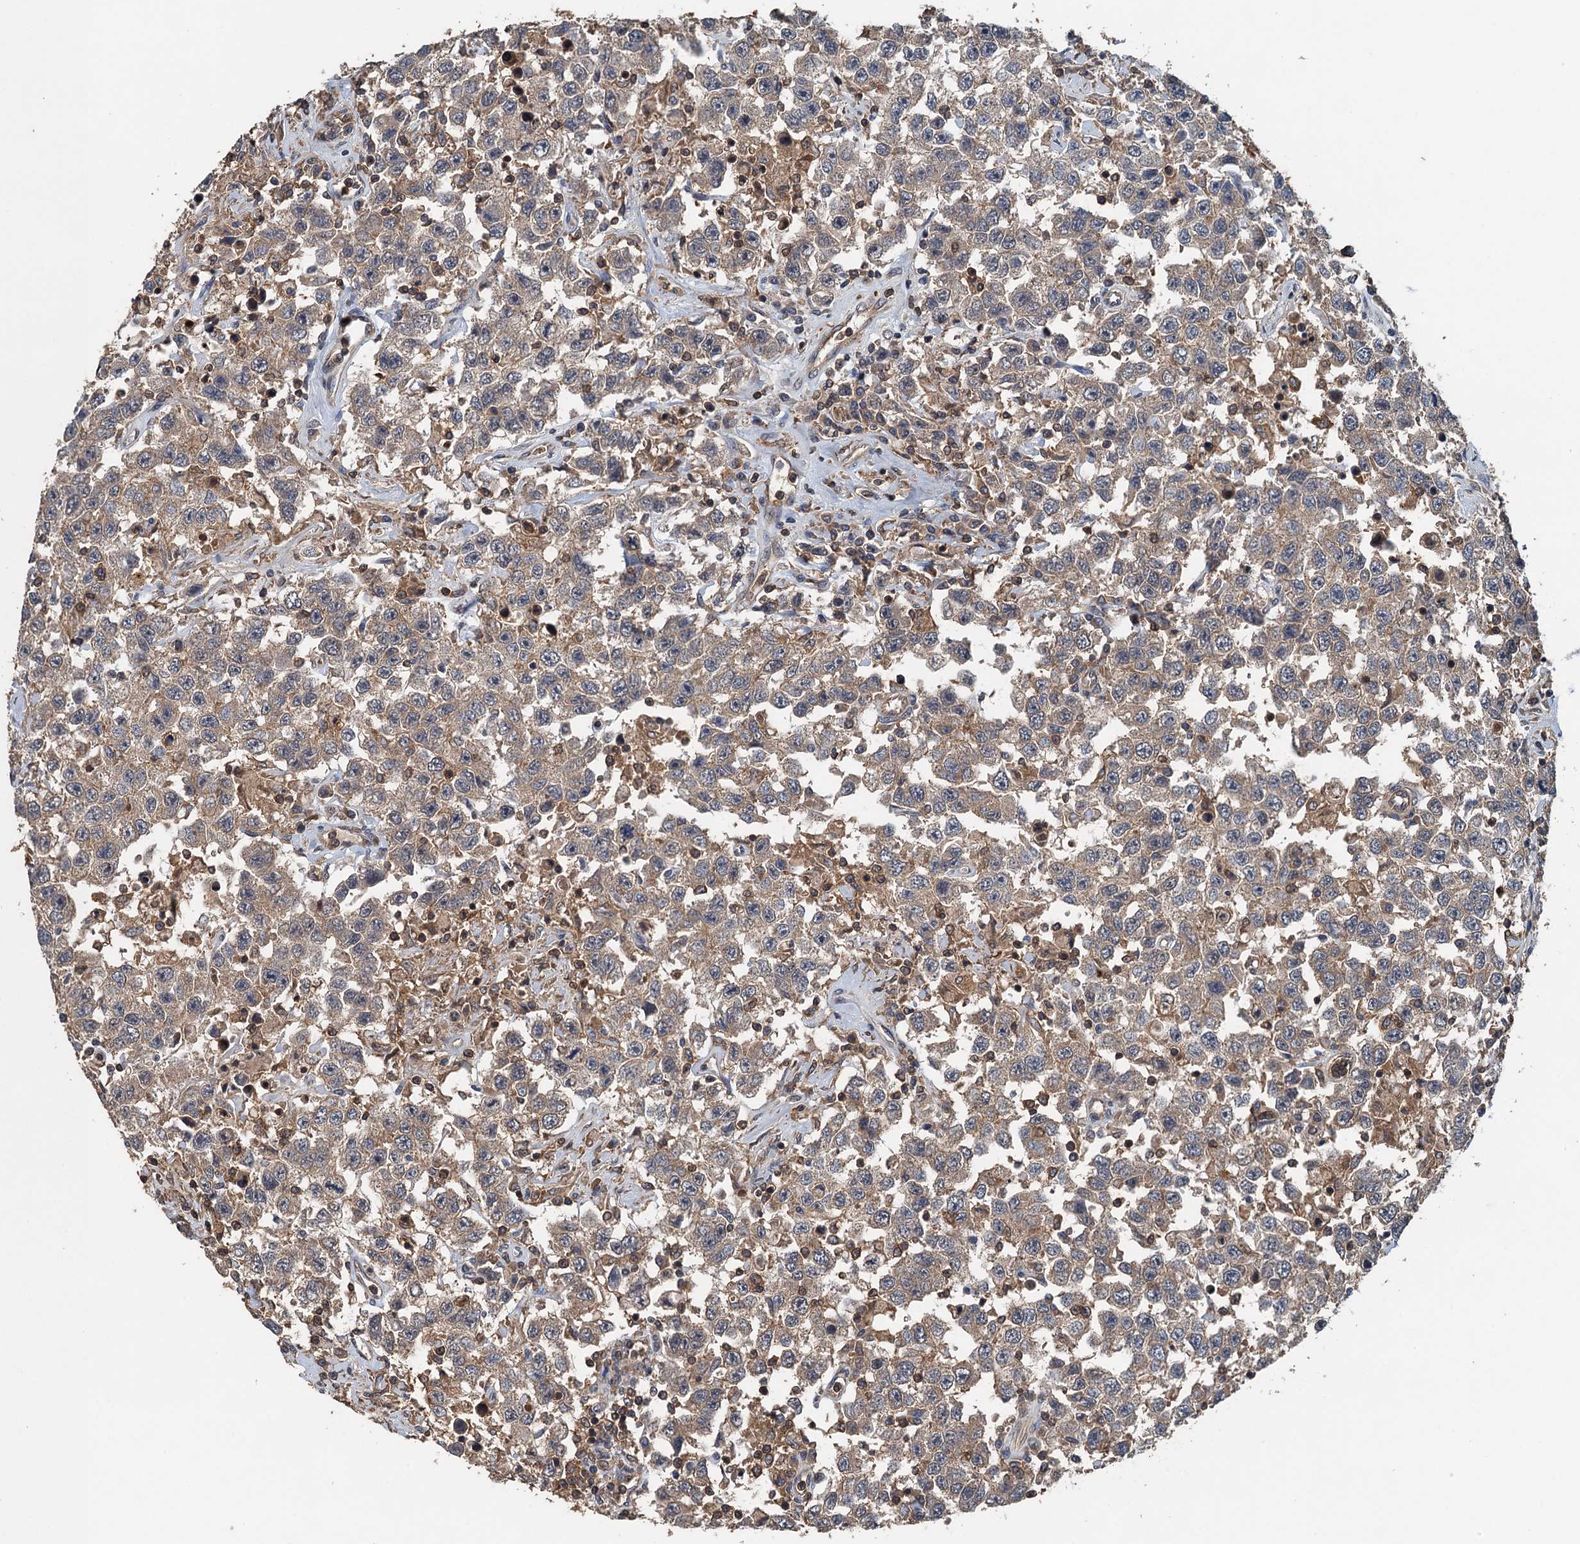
{"staining": {"intensity": "moderate", "quantity": ">75%", "location": "cytoplasmic/membranous"}, "tissue": "testis cancer", "cell_type": "Tumor cells", "image_type": "cancer", "snomed": [{"axis": "morphology", "description": "Seminoma, NOS"}, {"axis": "topography", "description": "Testis"}], "caption": "The photomicrograph exhibits staining of testis cancer (seminoma), revealing moderate cytoplasmic/membranous protein staining (brown color) within tumor cells.", "gene": "BORCS5", "patient": {"sex": "male", "age": 41}}